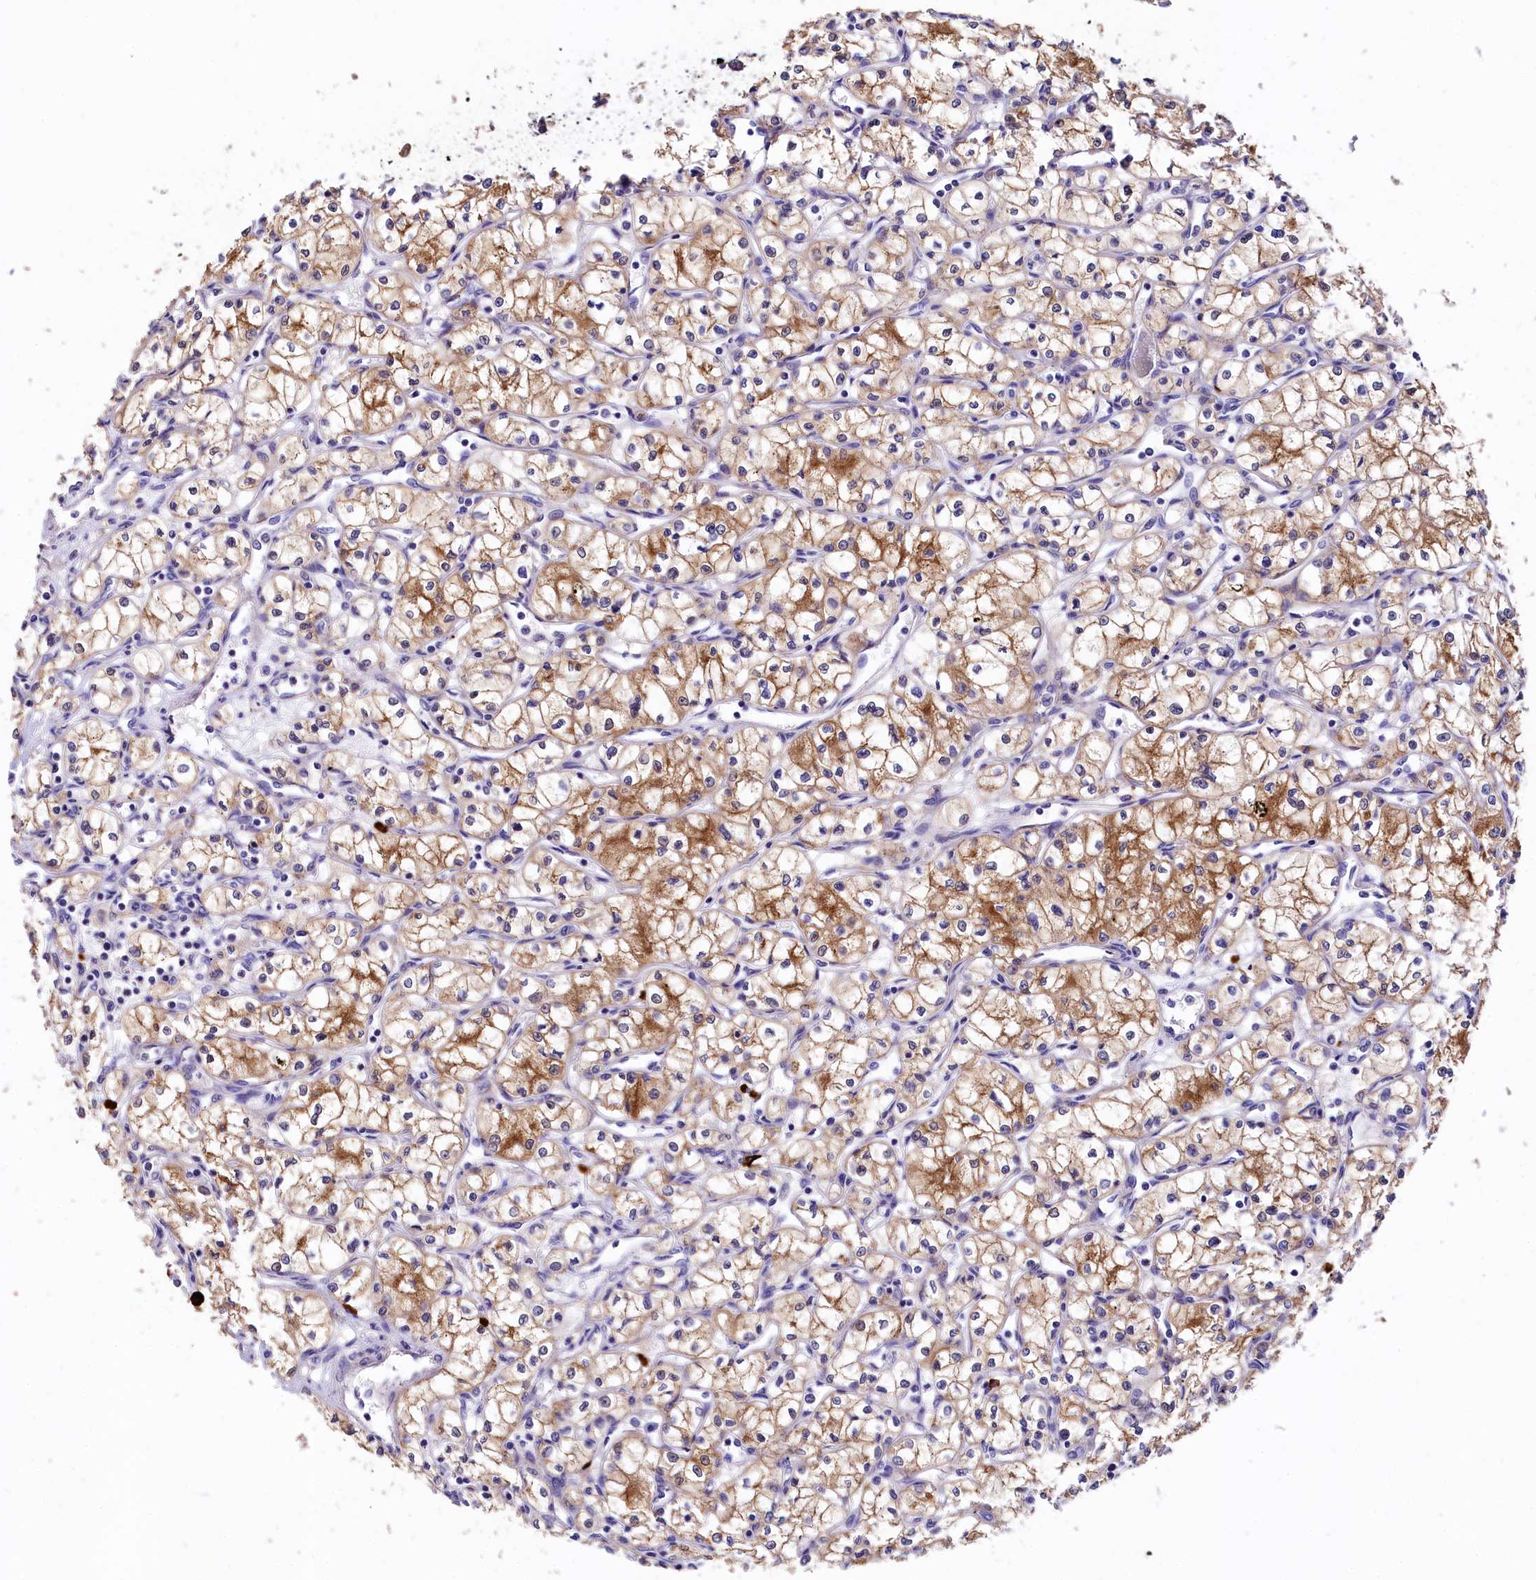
{"staining": {"intensity": "moderate", "quantity": ">75%", "location": "cytoplasmic/membranous"}, "tissue": "renal cancer", "cell_type": "Tumor cells", "image_type": "cancer", "snomed": [{"axis": "morphology", "description": "Adenocarcinoma, NOS"}, {"axis": "topography", "description": "Kidney"}], "caption": "A brown stain shows moderate cytoplasmic/membranous staining of a protein in human adenocarcinoma (renal) tumor cells. Nuclei are stained in blue.", "gene": "EPS8L2", "patient": {"sex": "male", "age": 59}}